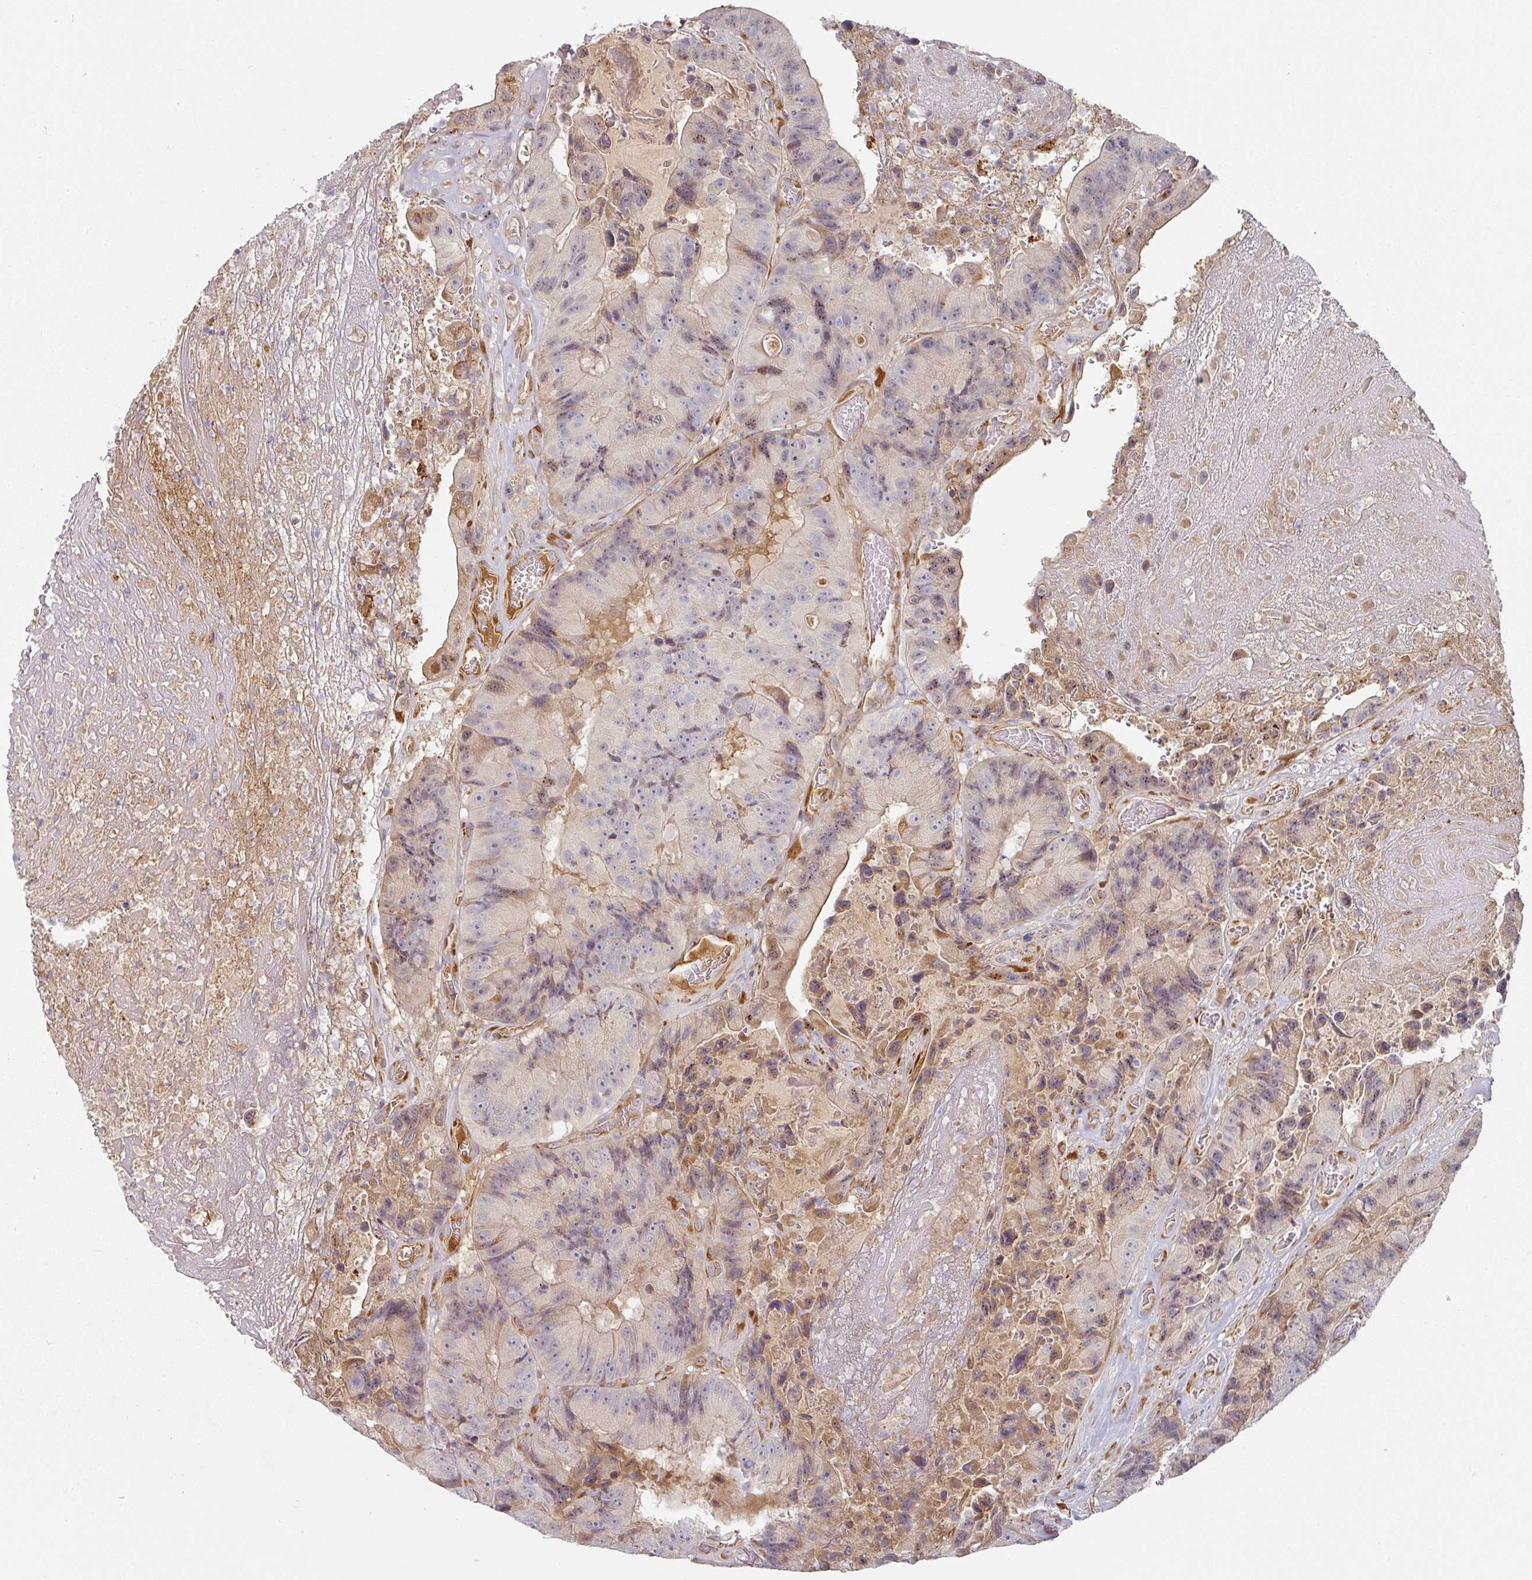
{"staining": {"intensity": "negative", "quantity": "none", "location": "none"}, "tissue": "colorectal cancer", "cell_type": "Tumor cells", "image_type": "cancer", "snomed": [{"axis": "morphology", "description": "Adenocarcinoma, NOS"}, {"axis": "topography", "description": "Colon"}], "caption": "Protein analysis of adenocarcinoma (colorectal) reveals no significant expression in tumor cells.", "gene": "CEP78", "patient": {"sex": "female", "age": 86}}